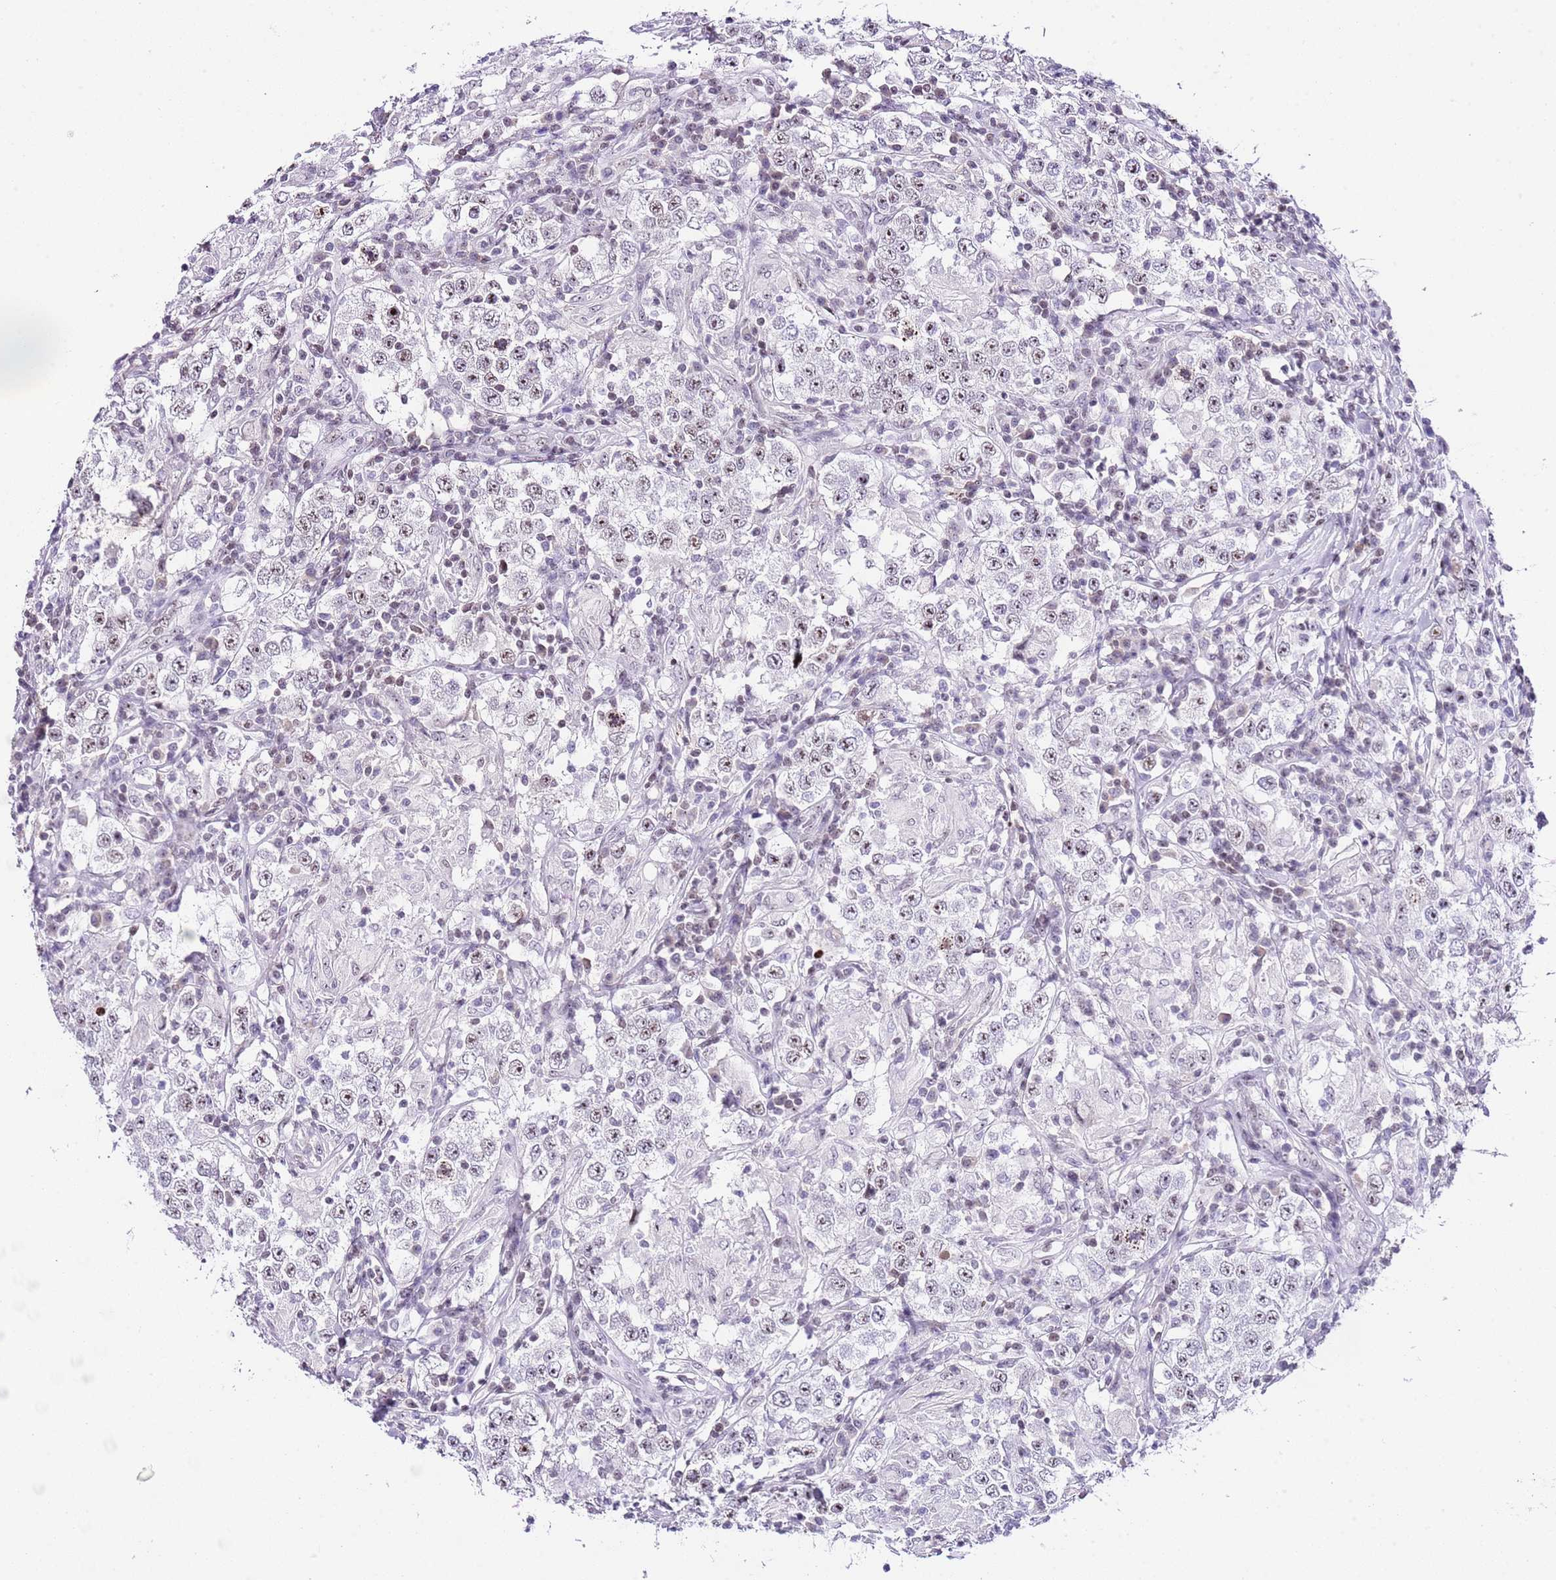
{"staining": {"intensity": "weak", "quantity": "25%-75%", "location": "nuclear"}, "tissue": "testis cancer", "cell_type": "Tumor cells", "image_type": "cancer", "snomed": [{"axis": "morphology", "description": "Seminoma, NOS"}, {"axis": "morphology", "description": "Carcinoma, Embryonal, NOS"}, {"axis": "topography", "description": "Testis"}], "caption": "Protein staining reveals weak nuclear staining in about 25%-75% of tumor cells in testis cancer.", "gene": "NOP56", "patient": {"sex": "male", "age": 41}}